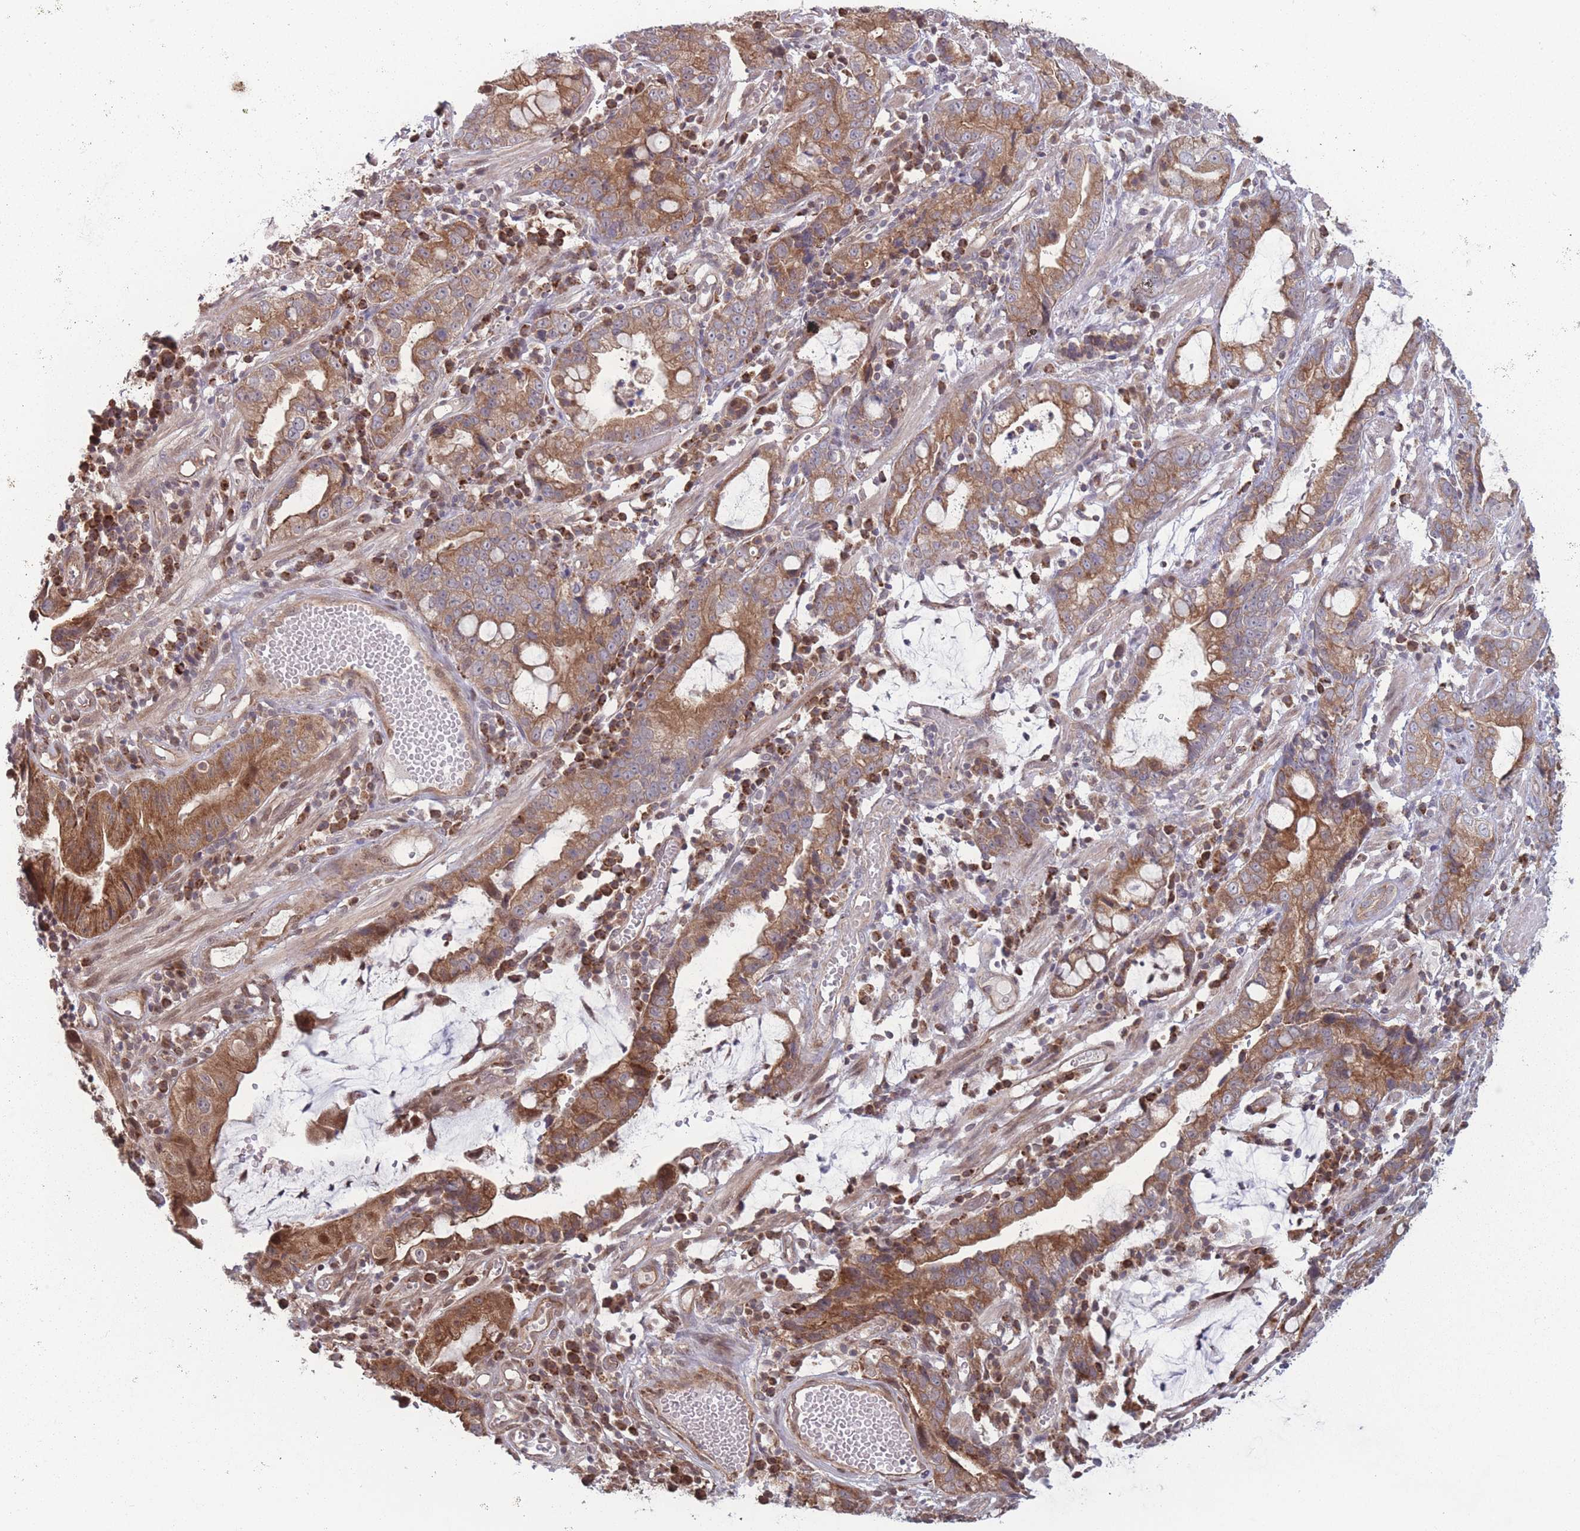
{"staining": {"intensity": "moderate", "quantity": ">75%", "location": "cytoplasmic/membranous"}, "tissue": "stomach cancer", "cell_type": "Tumor cells", "image_type": "cancer", "snomed": [{"axis": "morphology", "description": "Adenocarcinoma, NOS"}, {"axis": "topography", "description": "Stomach"}], "caption": "Immunohistochemical staining of human adenocarcinoma (stomach) exhibits medium levels of moderate cytoplasmic/membranous expression in about >75% of tumor cells. (IHC, brightfield microscopy, high magnification).", "gene": "RPS18", "patient": {"sex": "male", "age": 55}}